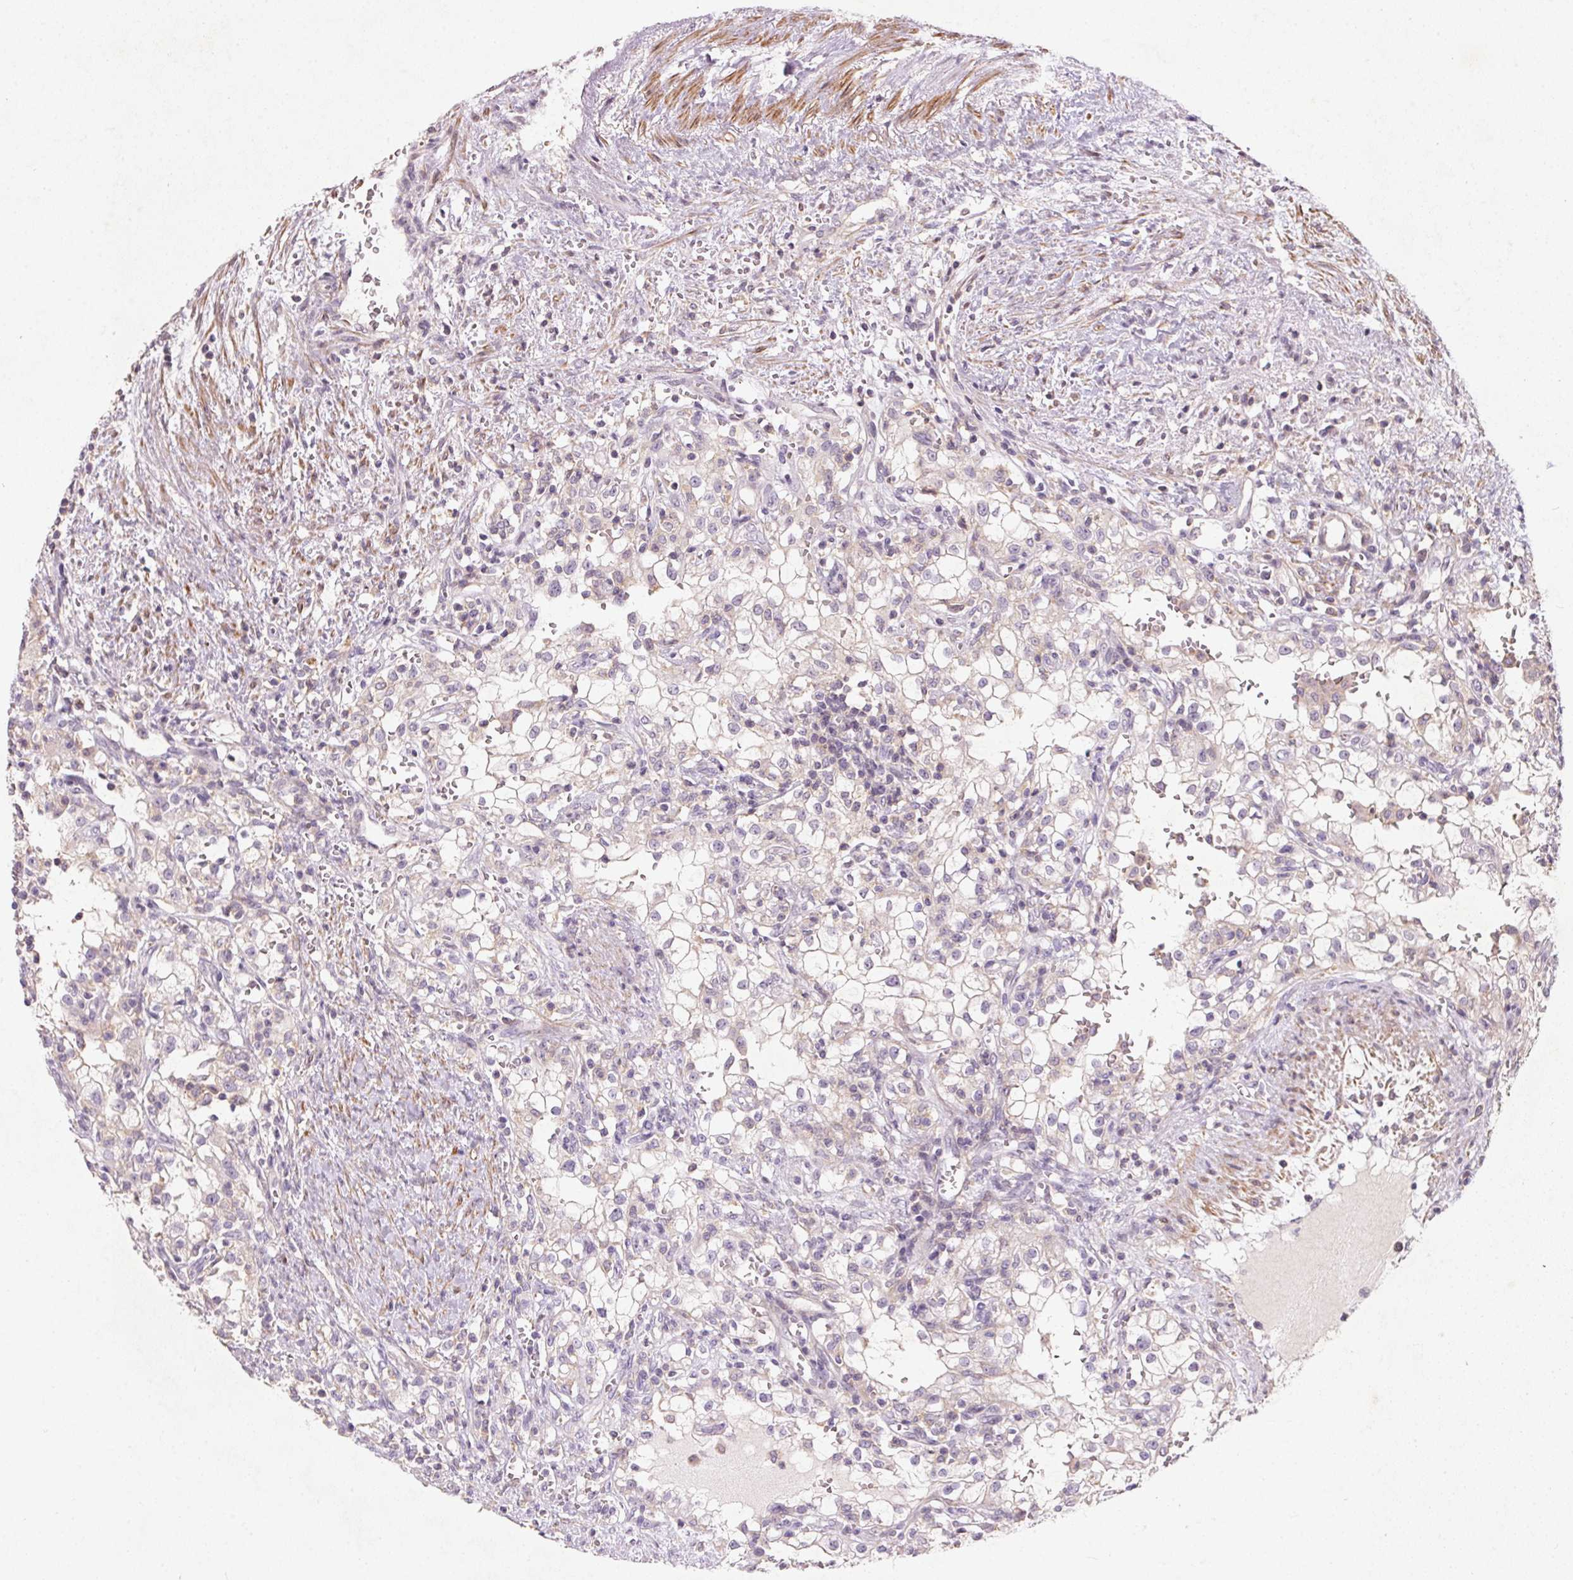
{"staining": {"intensity": "negative", "quantity": "none", "location": "none"}, "tissue": "renal cancer", "cell_type": "Tumor cells", "image_type": "cancer", "snomed": [{"axis": "morphology", "description": "Adenocarcinoma, NOS"}, {"axis": "topography", "description": "Kidney"}], "caption": "This is an IHC image of adenocarcinoma (renal). There is no expression in tumor cells.", "gene": "KCNK15", "patient": {"sex": "female", "age": 74}}